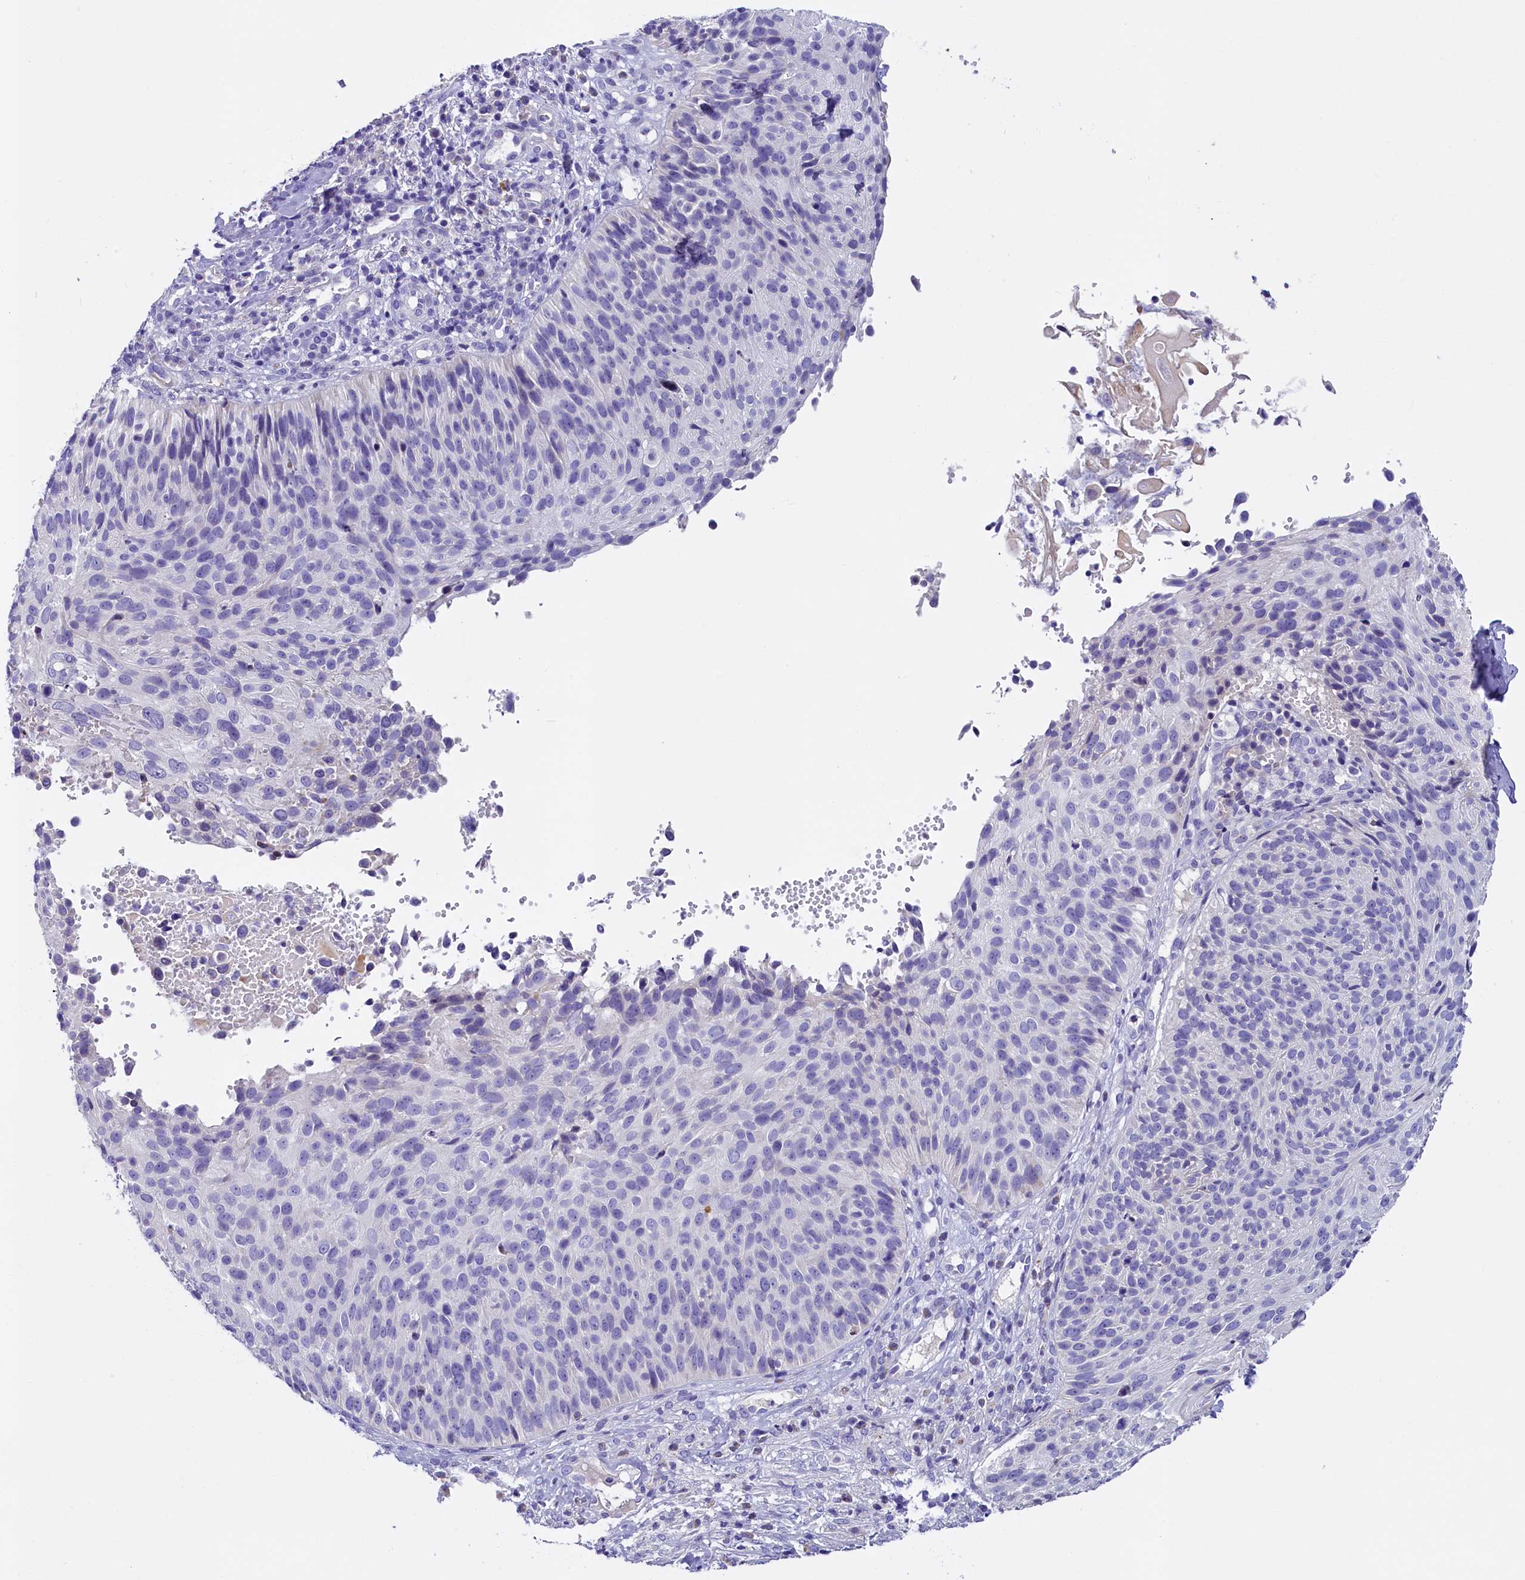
{"staining": {"intensity": "negative", "quantity": "none", "location": "none"}, "tissue": "cervical cancer", "cell_type": "Tumor cells", "image_type": "cancer", "snomed": [{"axis": "morphology", "description": "Squamous cell carcinoma, NOS"}, {"axis": "topography", "description": "Cervix"}], "caption": "This micrograph is of squamous cell carcinoma (cervical) stained with immunohistochemistry (IHC) to label a protein in brown with the nuclei are counter-stained blue. There is no staining in tumor cells. (DAB IHC visualized using brightfield microscopy, high magnification).", "gene": "RTTN", "patient": {"sex": "female", "age": 74}}